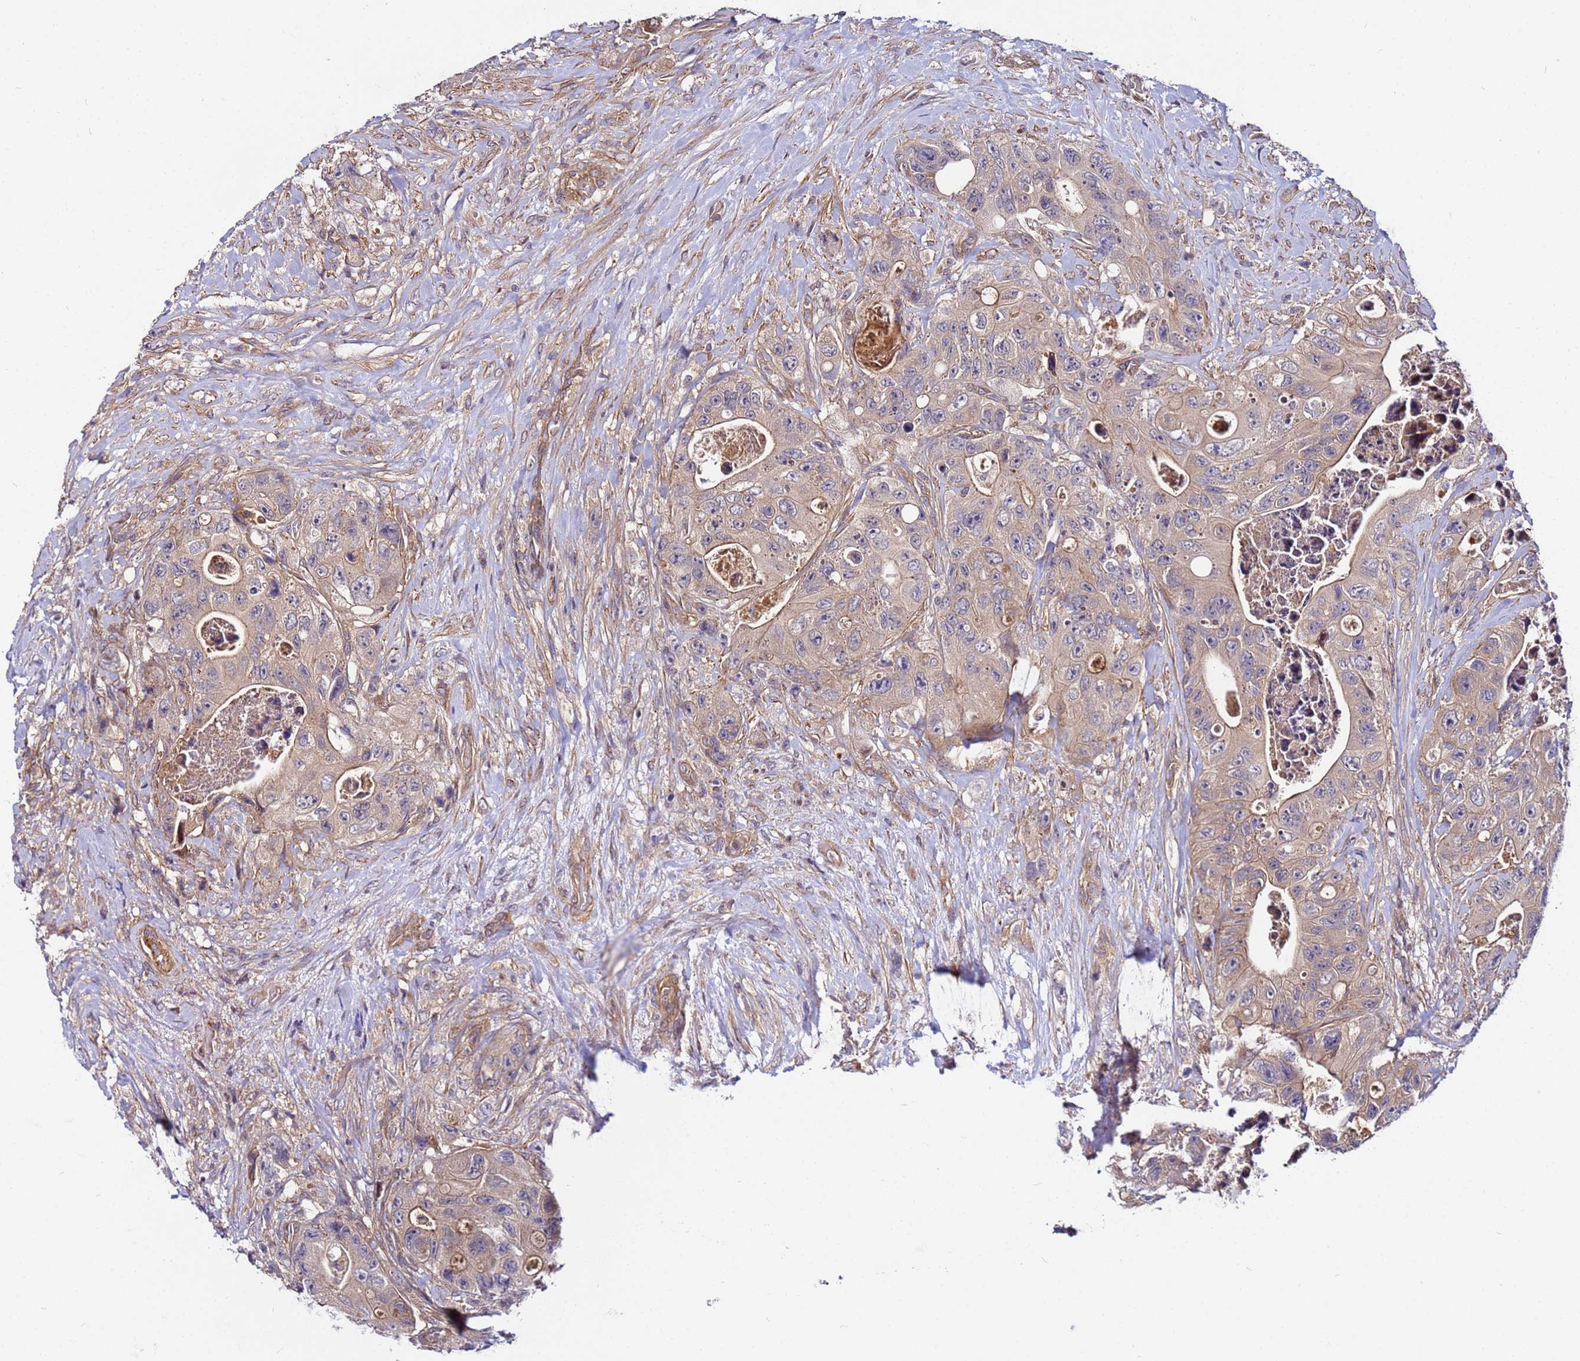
{"staining": {"intensity": "weak", "quantity": "25%-75%", "location": "cytoplasmic/membranous"}, "tissue": "colorectal cancer", "cell_type": "Tumor cells", "image_type": "cancer", "snomed": [{"axis": "morphology", "description": "Adenocarcinoma, NOS"}, {"axis": "topography", "description": "Colon"}], "caption": "IHC photomicrograph of colorectal cancer stained for a protein (brown), which exhibits low levels of weak cytoplasmic/membranous positivity in approximately 25%-75% of tumor cells.", "gene": "STK38", "patient": {"sex": "female", "age": 46}}